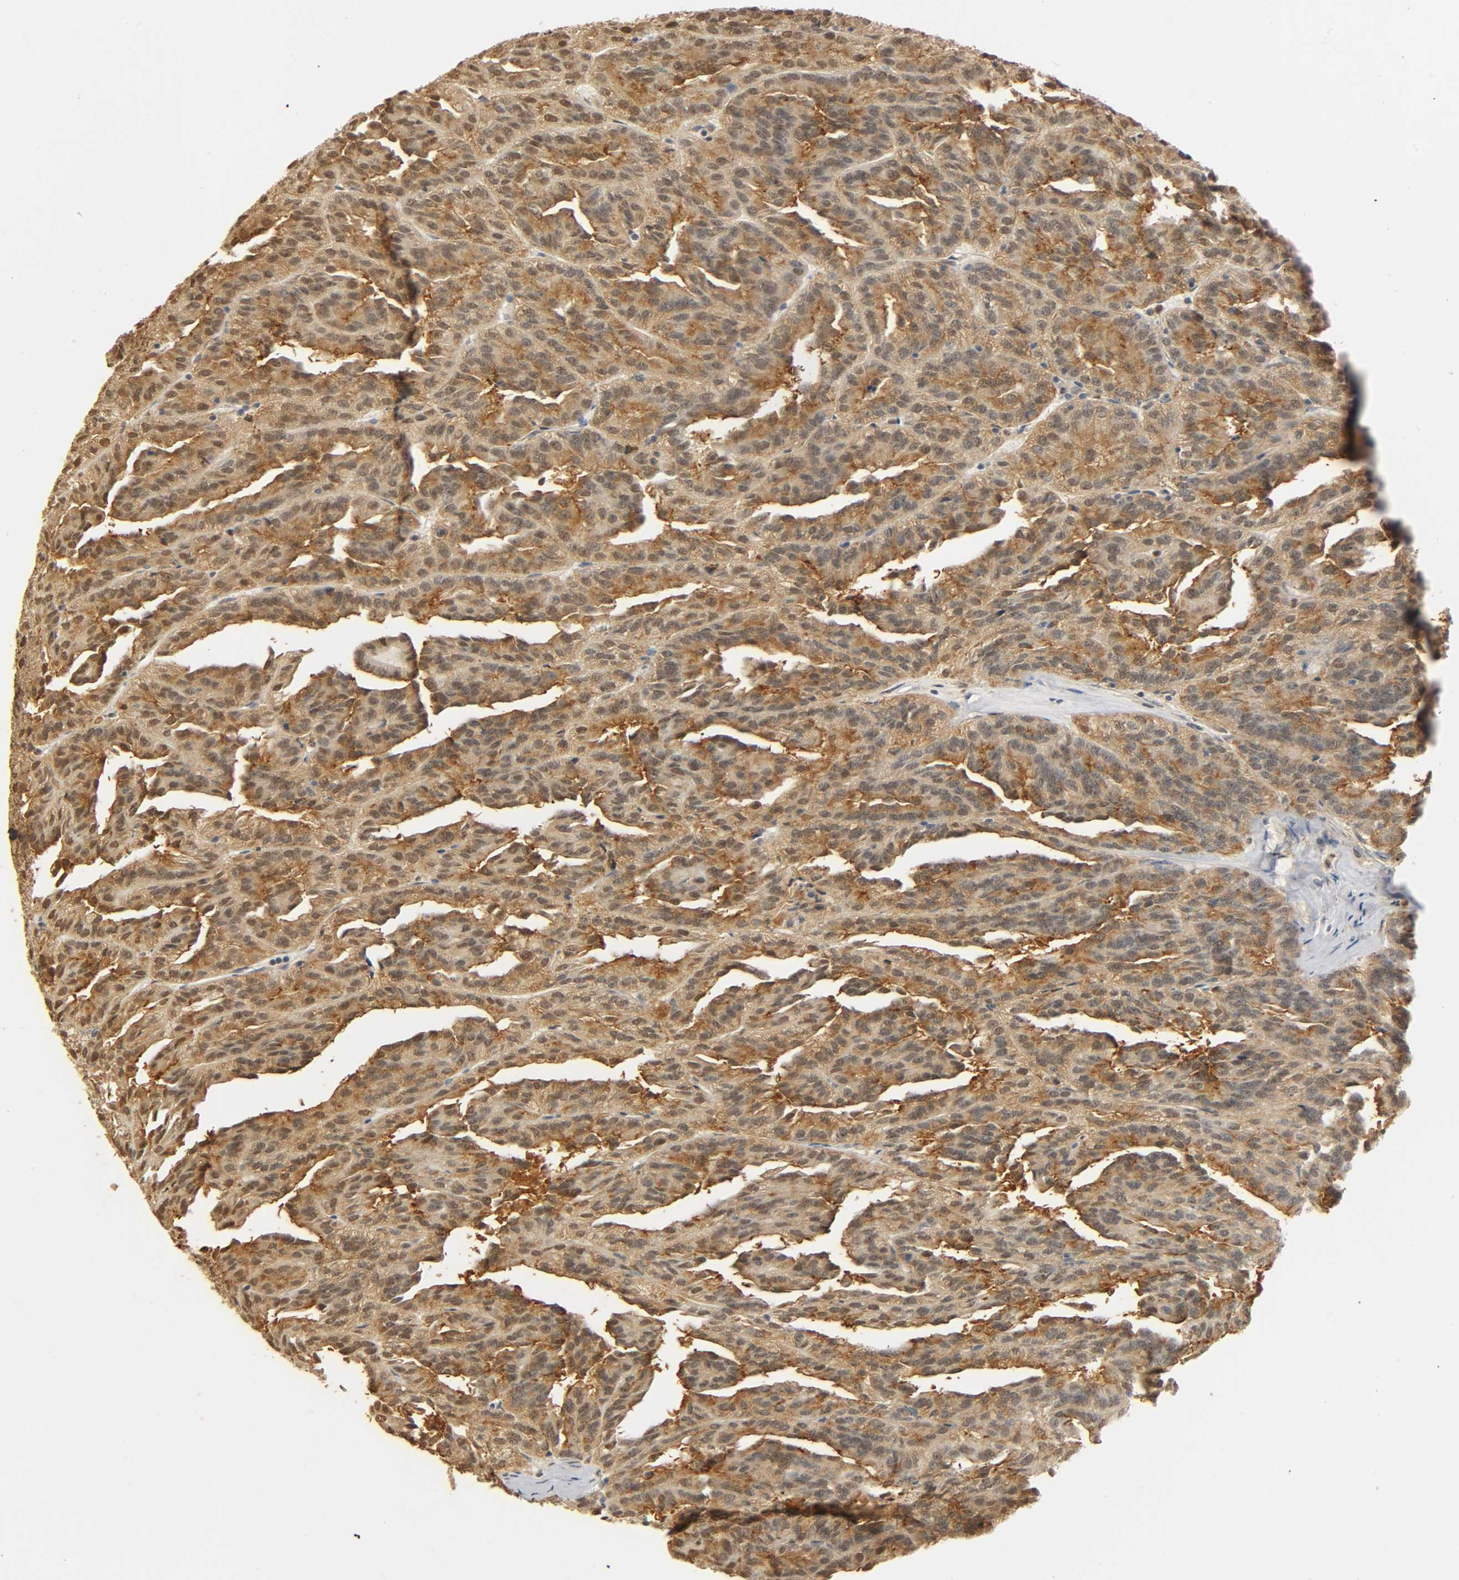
{"staining": {"intensity": "moderate", "quantity": ">75%", "location": "cytoplasmic/membranous"}, "tissue": "renal cancer", "cell_type": "Tumor cells", "image_type": "cancer", "snomed": [{"axis": "morphology", "description": "Adenocarcinoma, NOS"}, {"axis": "topography", "description": "Kidney"}], "caption": "This histopathology image shows immunohistochemistry (IHC) staining of human adenocarcinoma (renal), with medium moderate cytoplasmic/membranous positivity in approximately >75% of tumor cells.", "gene": "ZFPM2", "patient": {"sex": "male", "age": 46}}